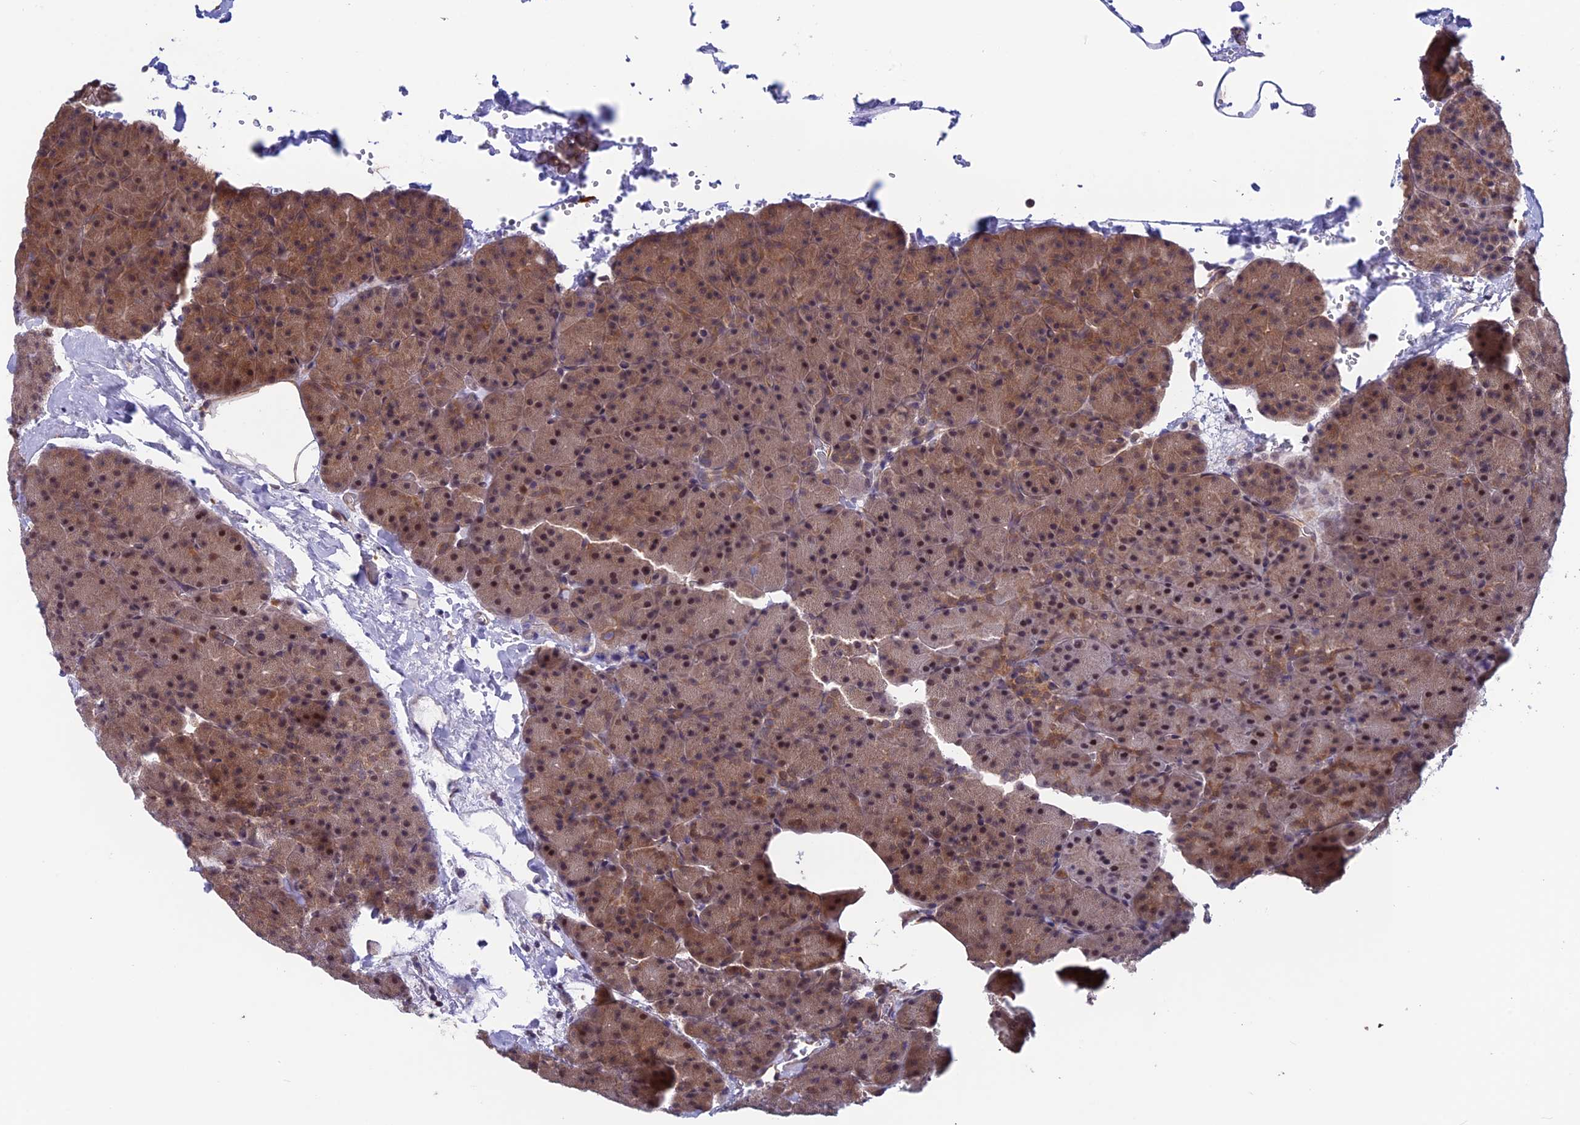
{"staining": {"intensity": "moderate", "quantity": "25%-75%", "location": "cytoplasmic/membranous,nuclear"}, "tissue": "pancreas", "cell_type": "Exocrine glandular cells", "image_type": "normal", "snomed": [{"axis": "morphology", "description": "Normal tissue, NOS"}, {"axis": "morphology", "description": "Carcinoid, malignant, NOS"}, {"axis": "topography", "description": "Pancreas"}], "caption": "Exocrine glandular cells demonstrate moderate cytoplasmic/membranous,nuclear expression in about 25%-75% of cells in benign pancreas.", "gene": "MAST2", "patient": {"sex": "female", "age": 35}}